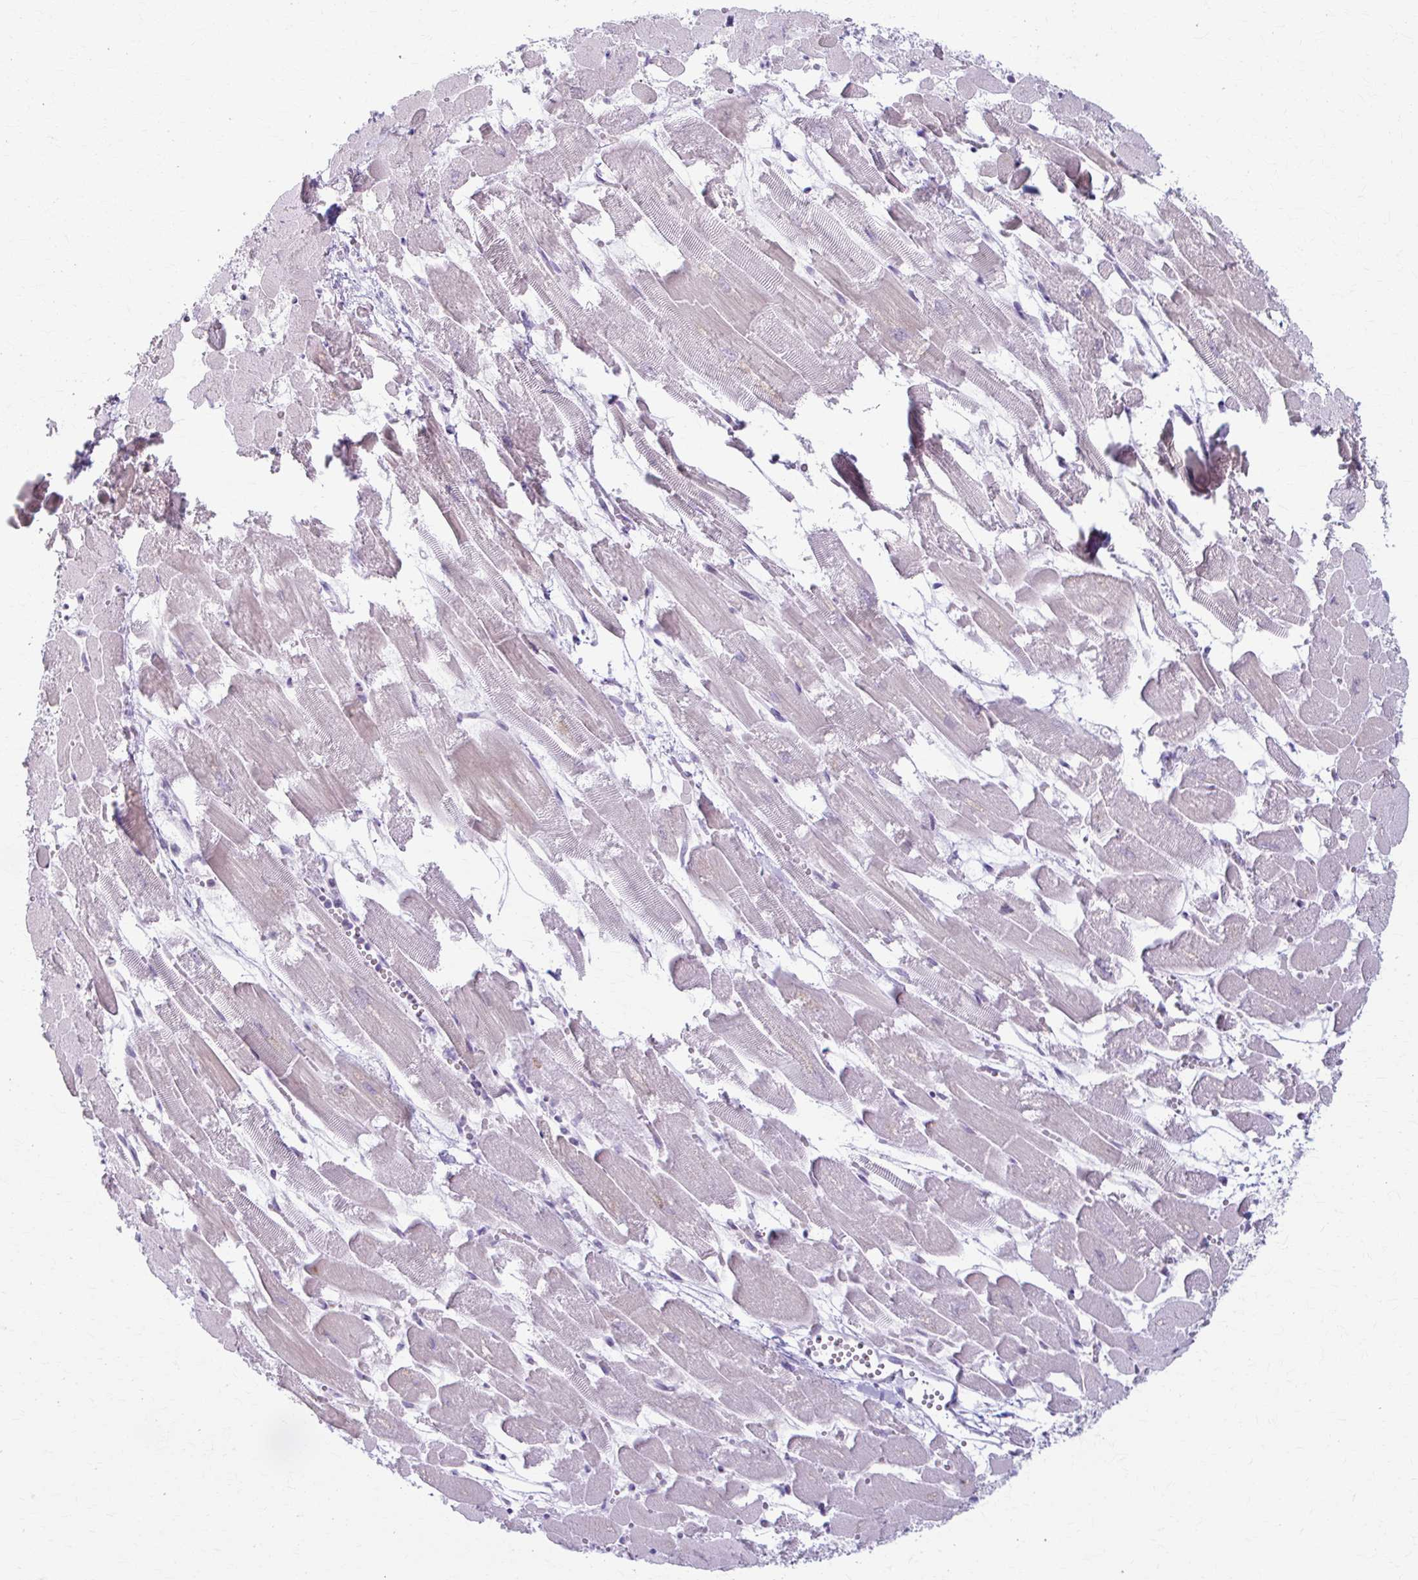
{"staining": {"intensity": "weak", "quantity": "25%-75%", "location": "cytoplasmic/membranous"}, "tissue": "heart muscle", "cell_type": "Cardiomyocytes", "image_type": "normal", "snomed": [{"axis": "morphology", "description": "Normal tissue, NOS"}, {"axis": "topography", "description": "Heart"}], "caption": "The image demonstrates a brown stain indicating the presence of a protein in the cytoplasmic/membranous of cardiomyocytes in heart muscle. (DAB IHC, brown staining for protein, blue staining for nuclei).", "gene": "LDLRAP1", "patient": {"sex": "female", "age": 52}}